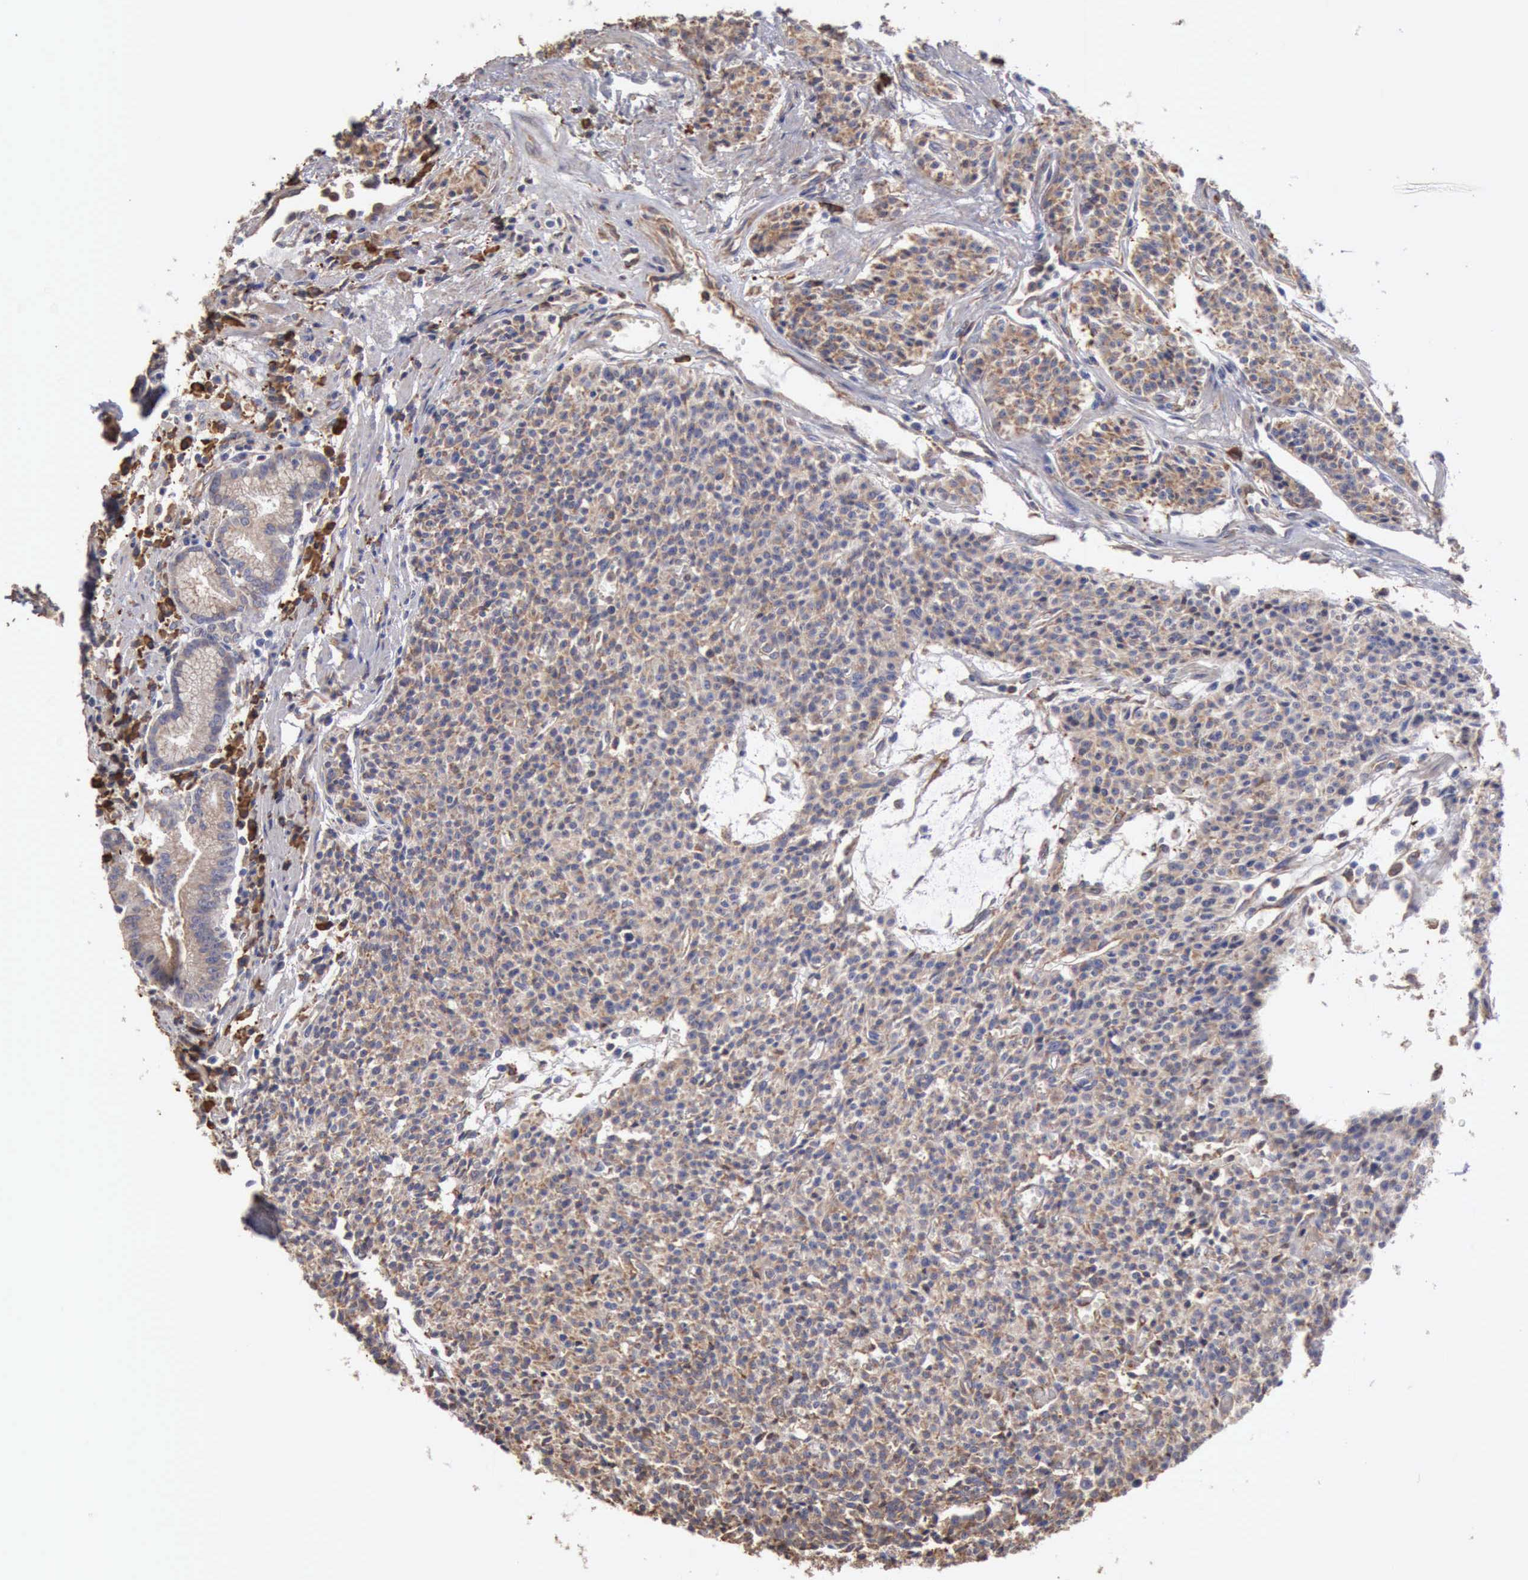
{"staining": {"intensity": "weak", "quantity": ">75%", "location": "cytoplasmic/membranous"}, "tissue": "carcinoid", "cell_type": "Tumor cells", "image_type": "cancer", "snomed": [{"axis": "morphology", "description": "Carcinoid, malignant, NOS"}, {"axis": "topography", "description": "Stomach"}], "caption": "The immunohistochemical stain shows weak cytoplasmic/membranous expression in tumor cells of carcinoid tissue.", "gene": "GPR101", "patient": {"sex": "female", "age": 76}}